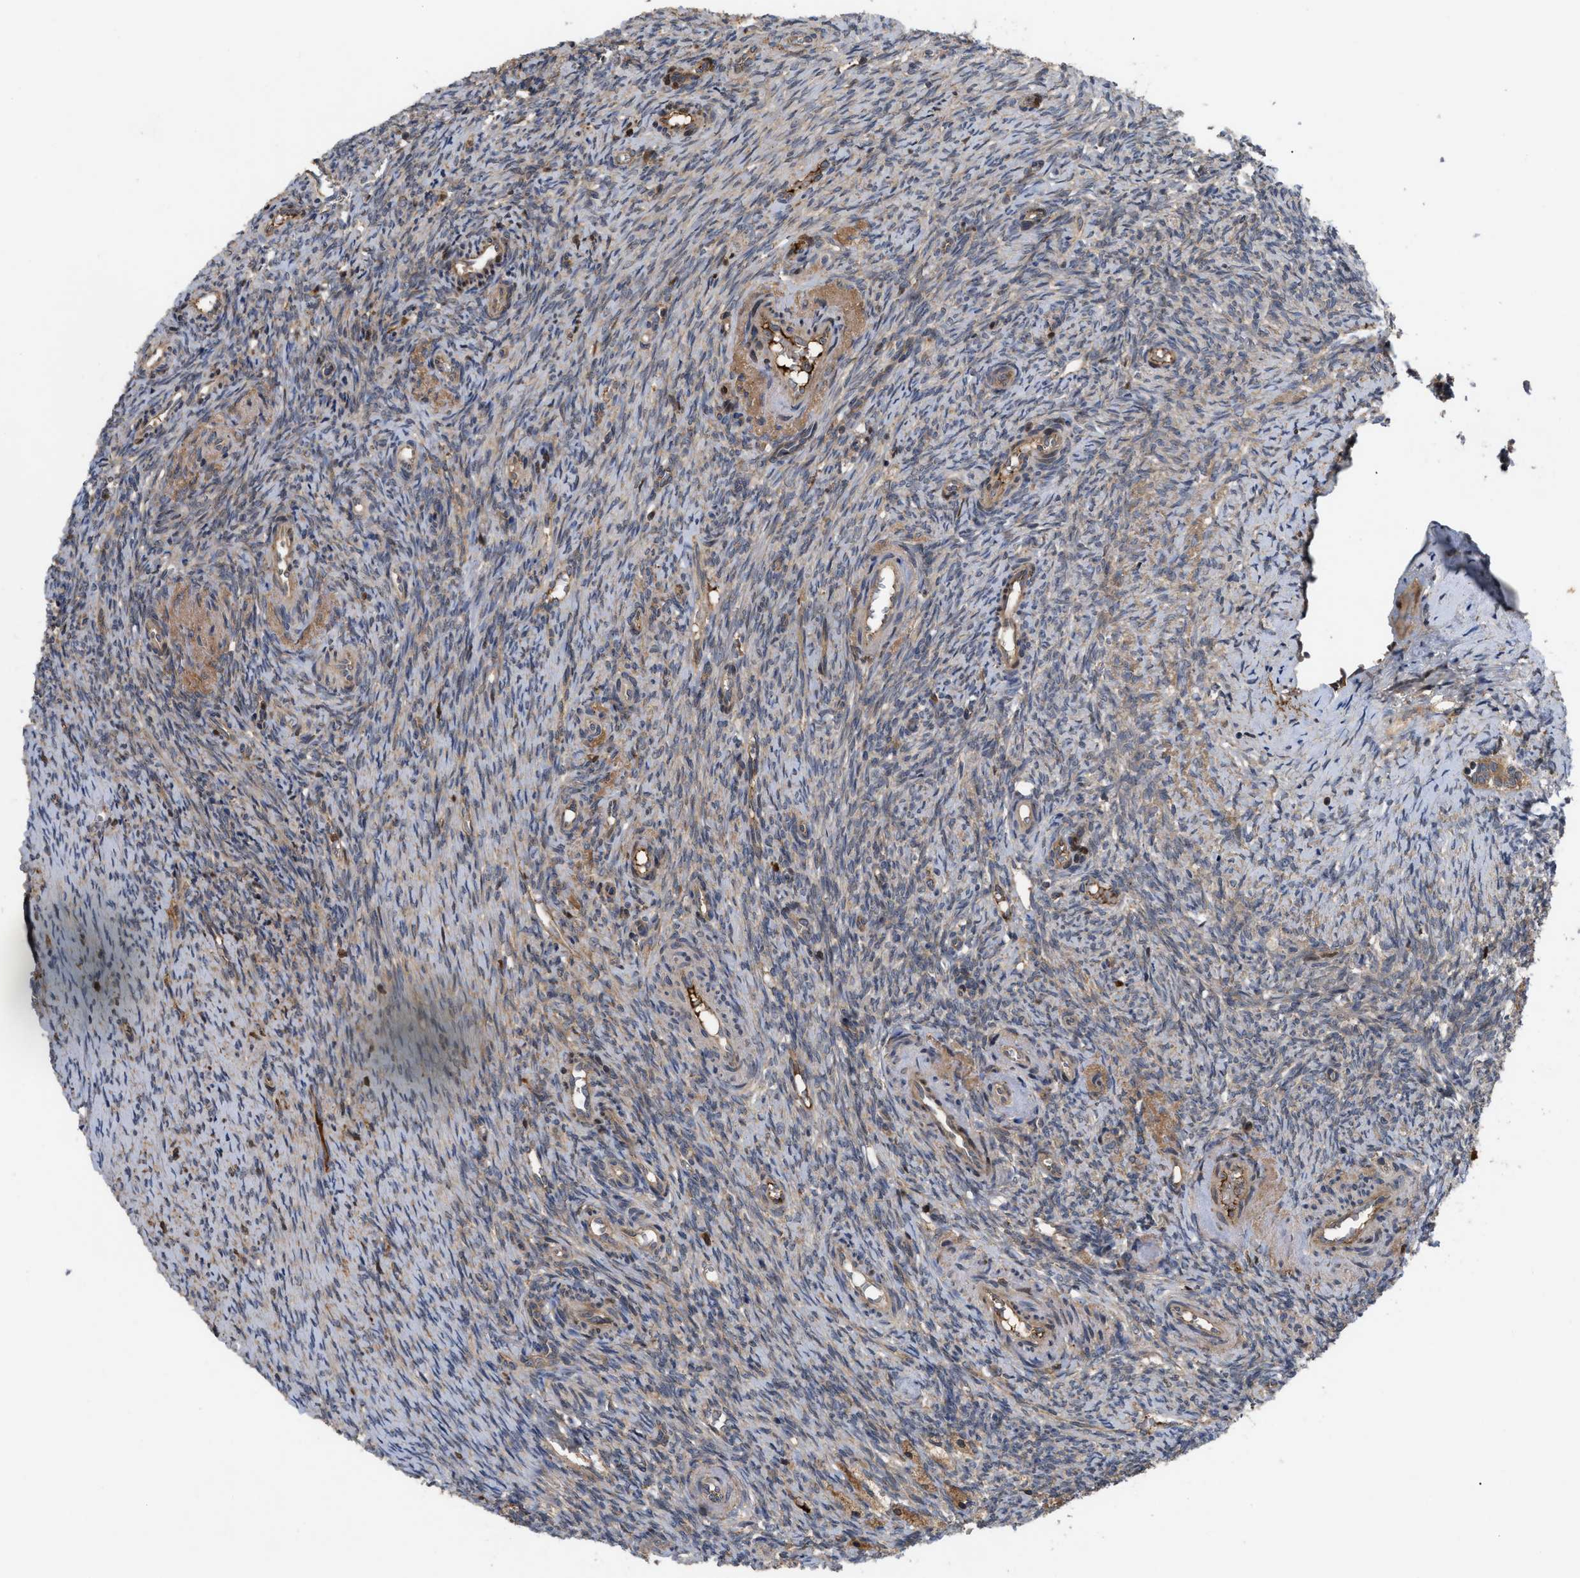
{"staining": {"intensity": "moderate", "quantity": "25%-75%", "location": "cytoplasmic/membranous"}, "tissue": "ovary", "cell_type": "Ovarian stroma cells", "image_type": "normal", "snomed": [{"axis": "morphology", "description": "Normal tissue, NOS"}, {"axis": "topography", "description": "Ovary"}], "caption": "The image reveals a brown stain indicating the presence of a protein in the cytoplasmic/membranous of ovarian stroma cells in ovary.", "gene": "RAB2A", "patient": {"sex": "female", "age": 41}}